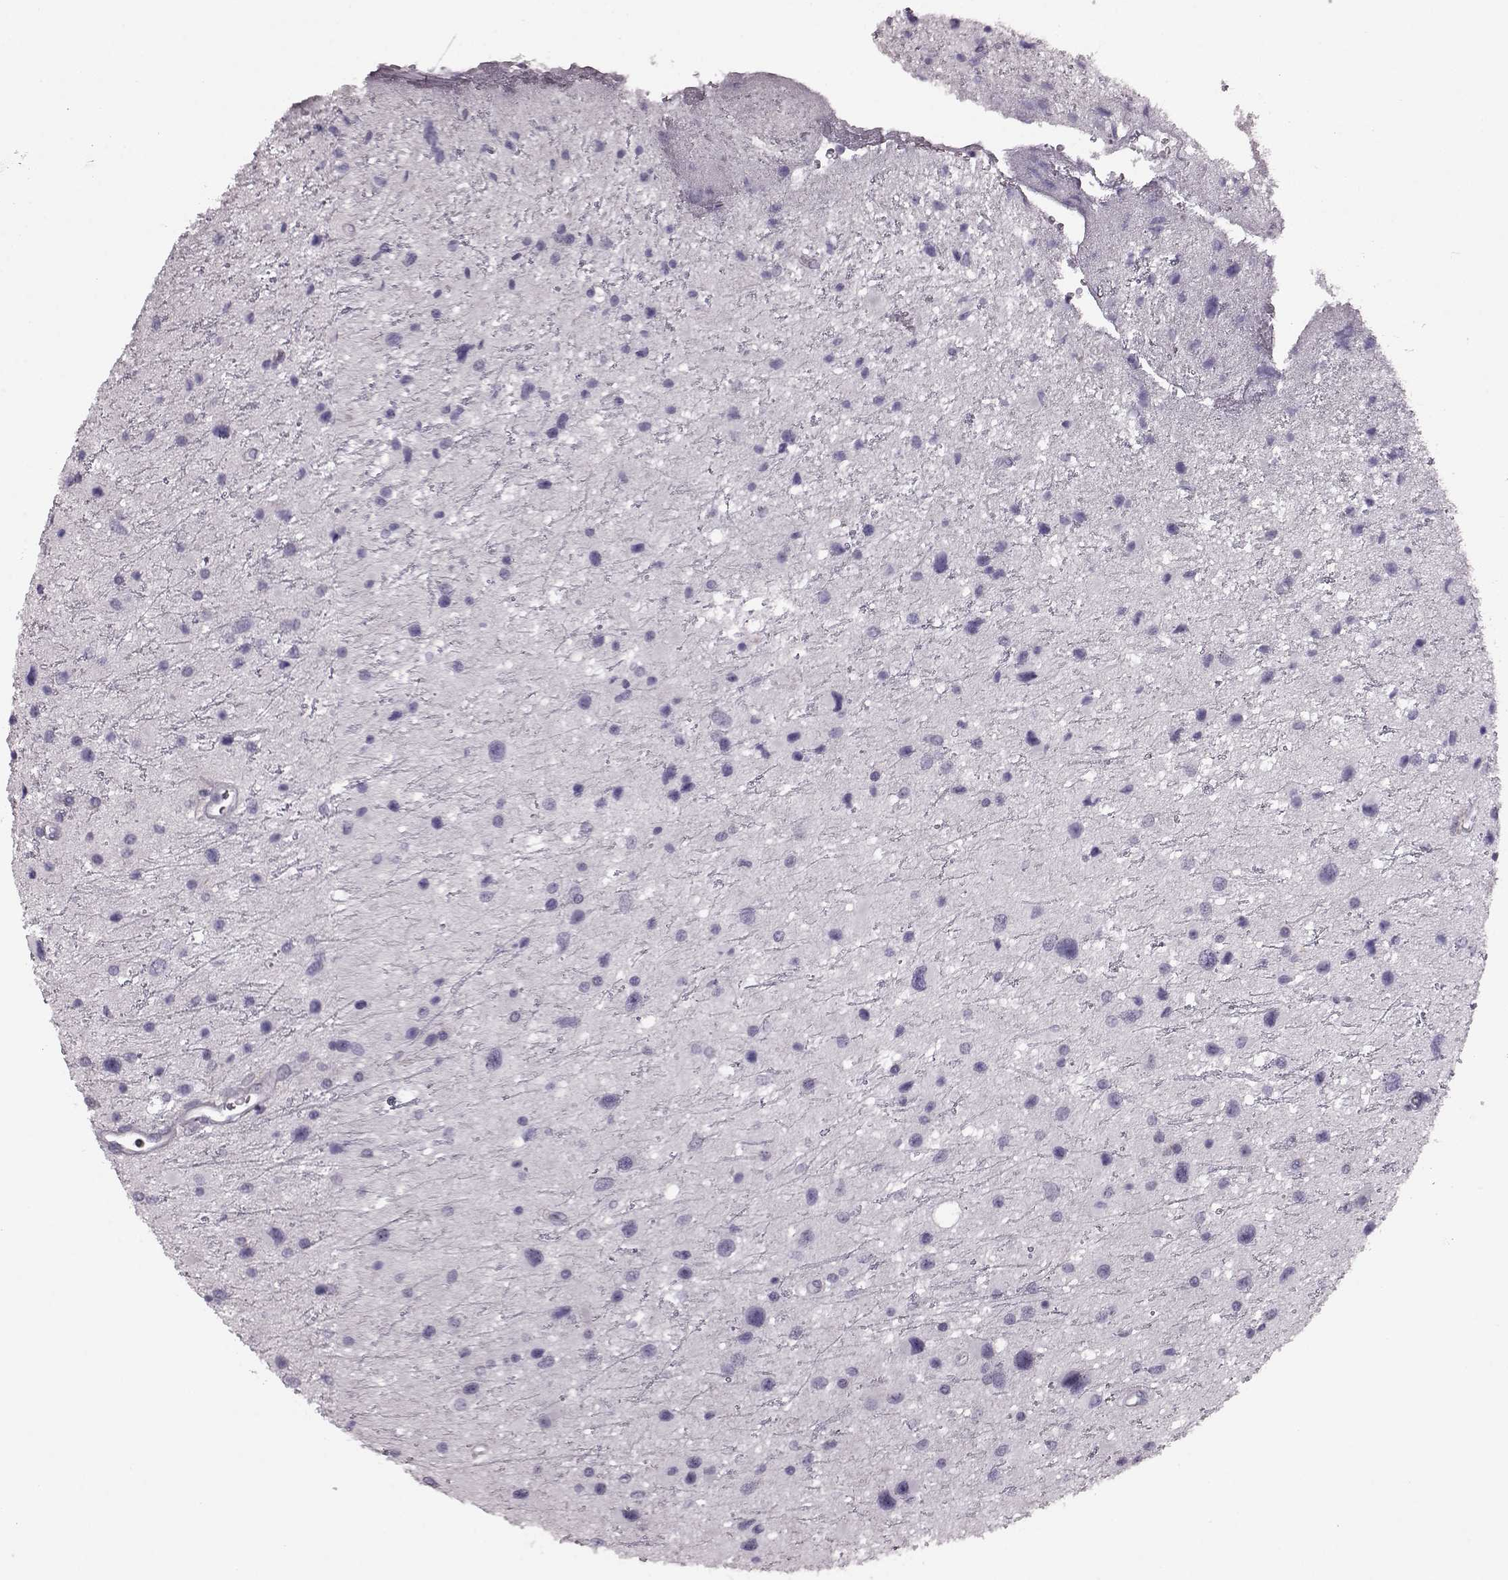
{"staining": {"intensity": "negative", "quantity": "none", "location": "none"}, "tissue": "glioma", "cell_type": "Tumor cells", "image_type": "cancer", "snomed": [{"axis": "morphology", "description": "Glioma, malignant, Low grade"}, {"axis": "topography", "description": "Brain"}], "caption": "Immunohistochemistry photomicrograph of glioma stained for a protein (brown), which exhibits no positivity in tumor cells. (DAB immunohistochemistry (IHC) visualized using brightfield microscopy, high magnification).", "gene": "CRYBA2", "patient": {"sex": "female", "age": 32}}